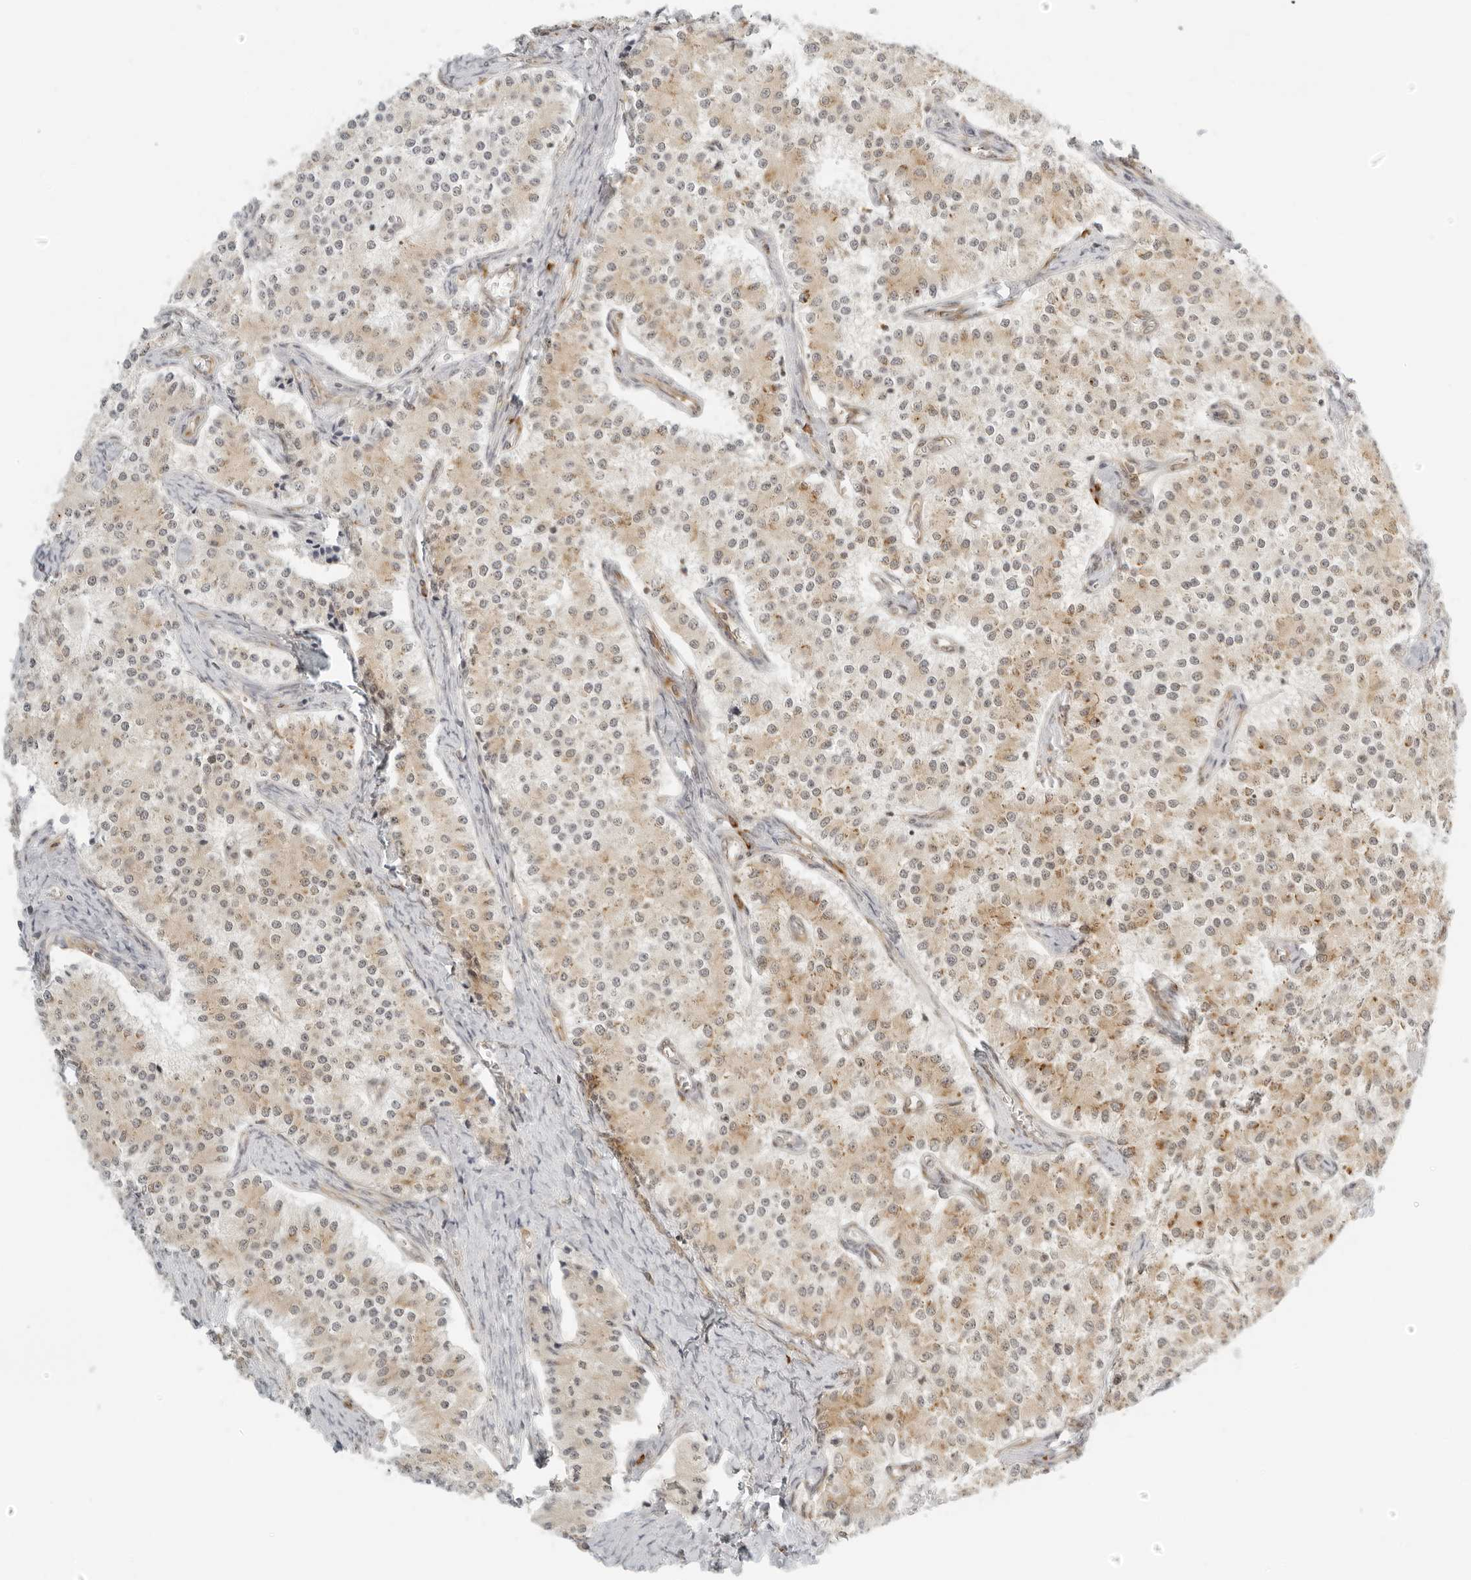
{"staining": {"intensity": "weak", "quantity": ">75%", "location": "cytoplasmic/membranous,nuclear"}, "tissue": "carcinoid", "cell_type": "Tumor cells", "image_type": "cancer", "snomed": [{"axis": "morphology", "description": "Carcinoid, malignant, NOS"}, {"axis": "topography", "description": "Colon"}], "caption": "This is a histology image of immunohistochemistry (IHC) staining of carcinoid (malignant), which shows weak staining in the cytoplasmic/membranous and nuclear of tumor cells.", "gene": "EIF4G1", "patient": {"sex": "female", "age": 52}}